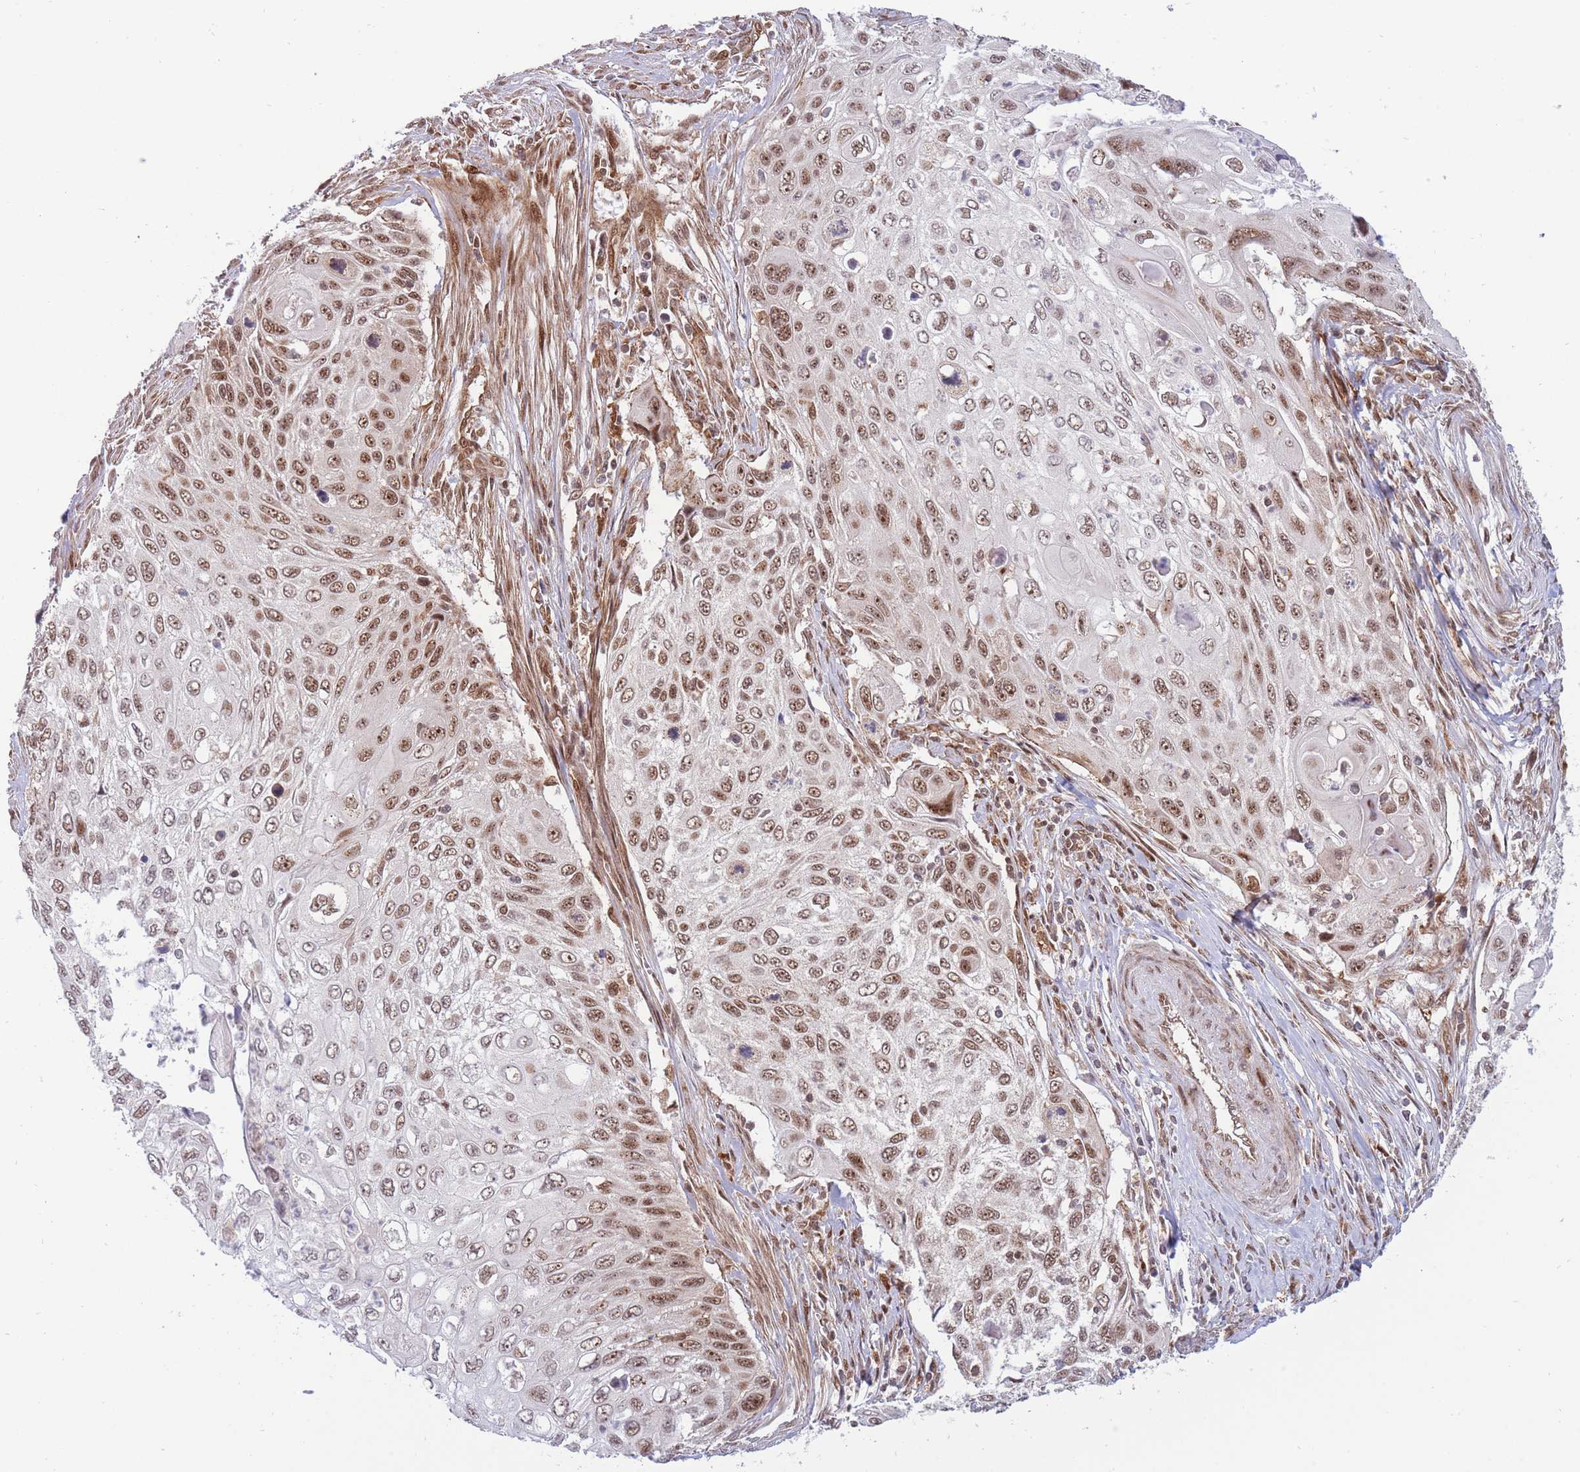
{"staining": {"intensity": "moderate", "quantity": ">75%", "location": "nuclear"}, "tissue": "cervical cancer", "cell_type": "Tumor cells", "image_type": "cancer", "snomed": [{"axis": "morphology", "description": "Squamous cell carcinoma, NOS"}, {"axis": "topography", "description": "Cervix"}], "caption": "Tumor cells reveal medium levels of moderate nuclear expression in approximately >75% of cells in squamous cell carcinoma (cervical). The staining was performed using DAB to visualize the protein expression in brown, while the nuclei were stained in blue with hematoxylin (Magnification: 20x).", "gene": "BOD1L1", "patient": {"sex": "female", "age": 70}}